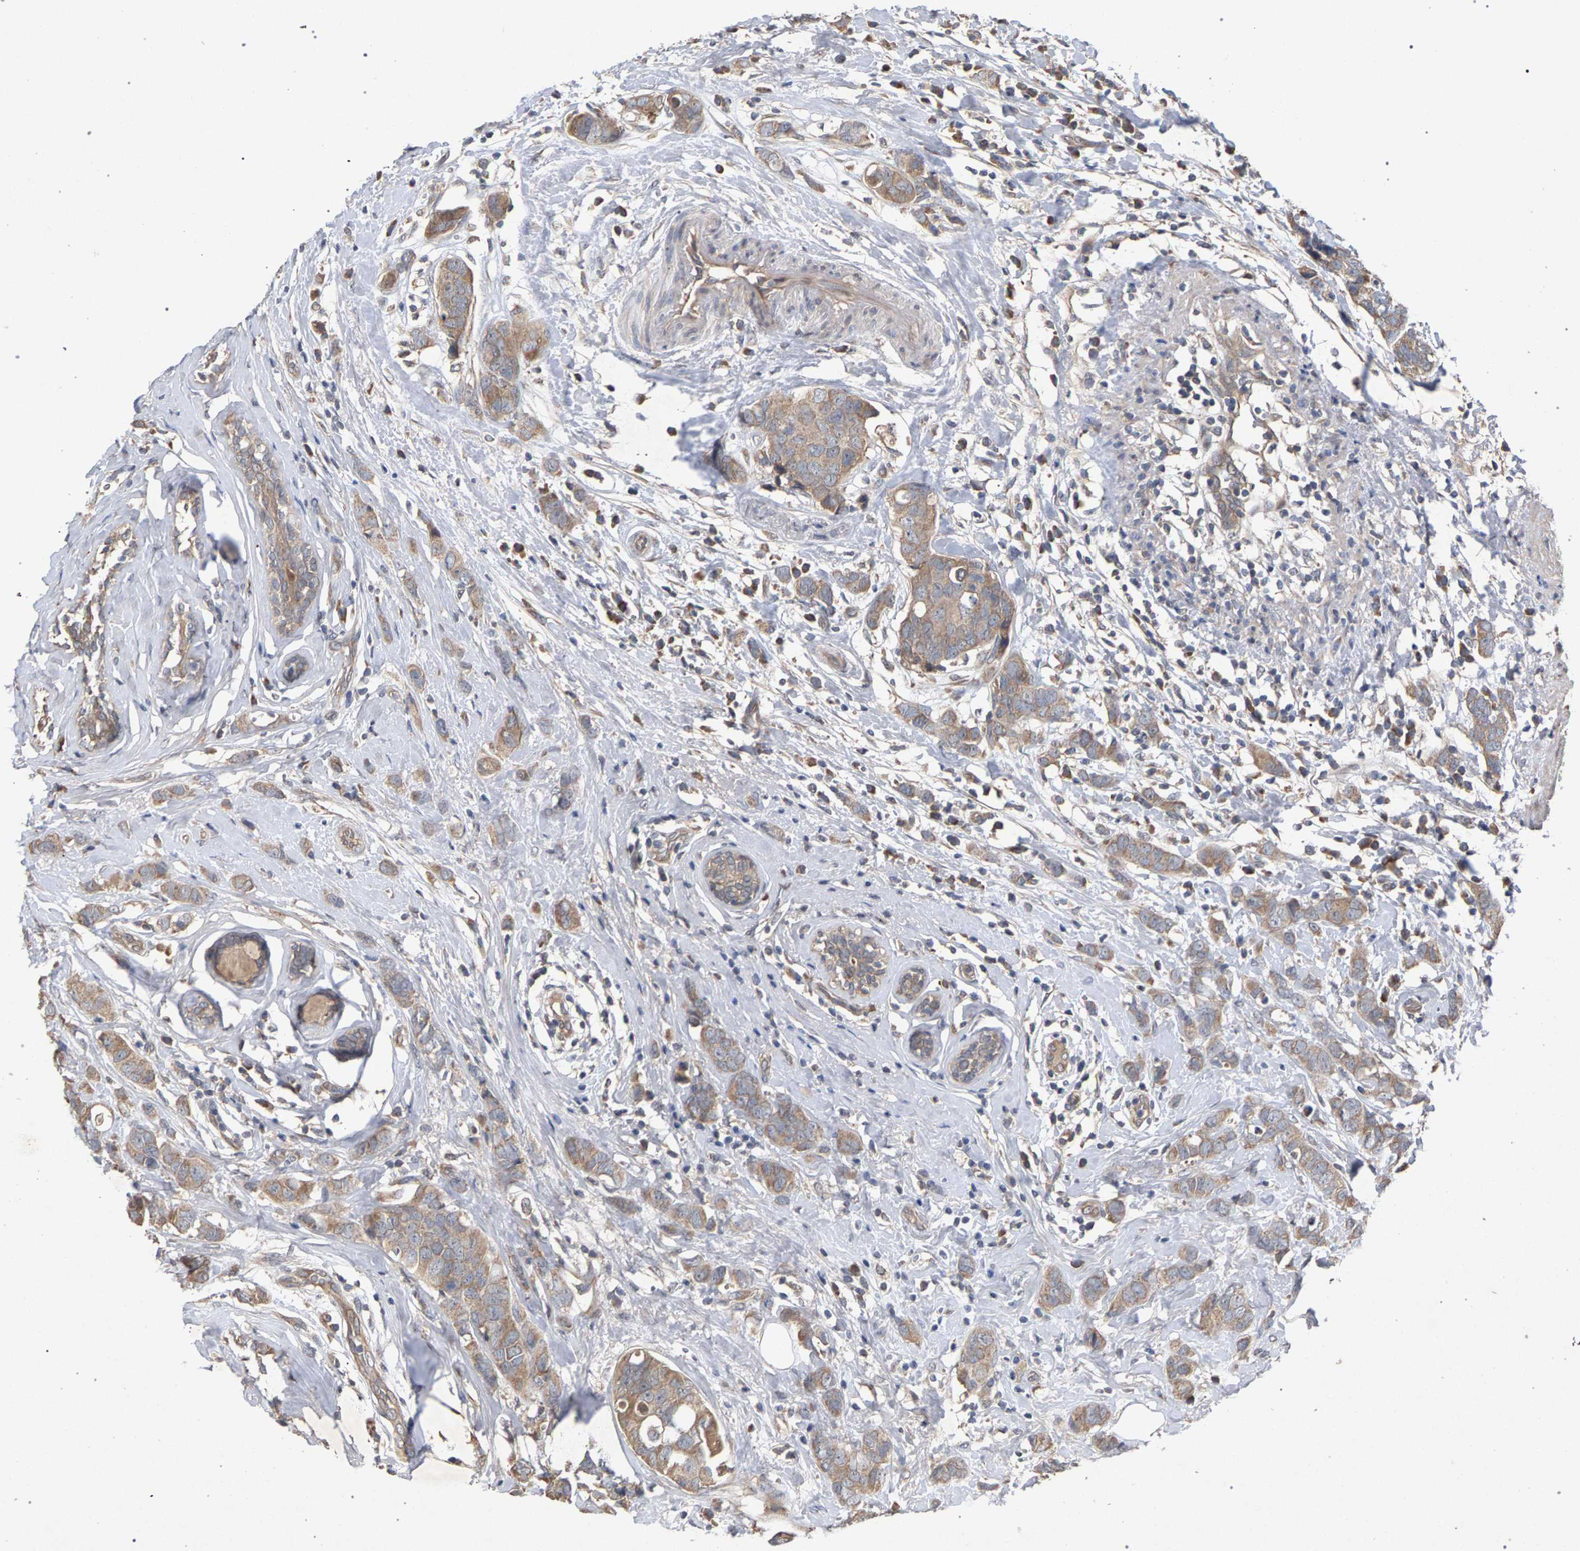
{"staining": {"intensity": "weak", "quantity": ">75%", "location": "cytoplasmic/membranous"}, "tissue": "breast cancer", "cell_type": "Tumor cells", "image_type": "cancer", "snomed": [{"axis": "morphology", "description": "Normal tissue, NOS"}, {"axis": "morphology", "description": "Duct carcinoma"}, {"axis": "topography", "description": "Breast"}], "caption": "Protein staining of breast cancer (invasive ductal carcinoma) tissue displays weak cytoplasmic/membranous positivity in about >75% of tumor cells. The protein is stained brown, and the nuclei are stained in blue (DAB (3,3'-diaminobenzidine) IHC with brightfield microscopy, high magnification).", "gene": "SLC4A4", "patient": {"sex": "female", "age": 50}}